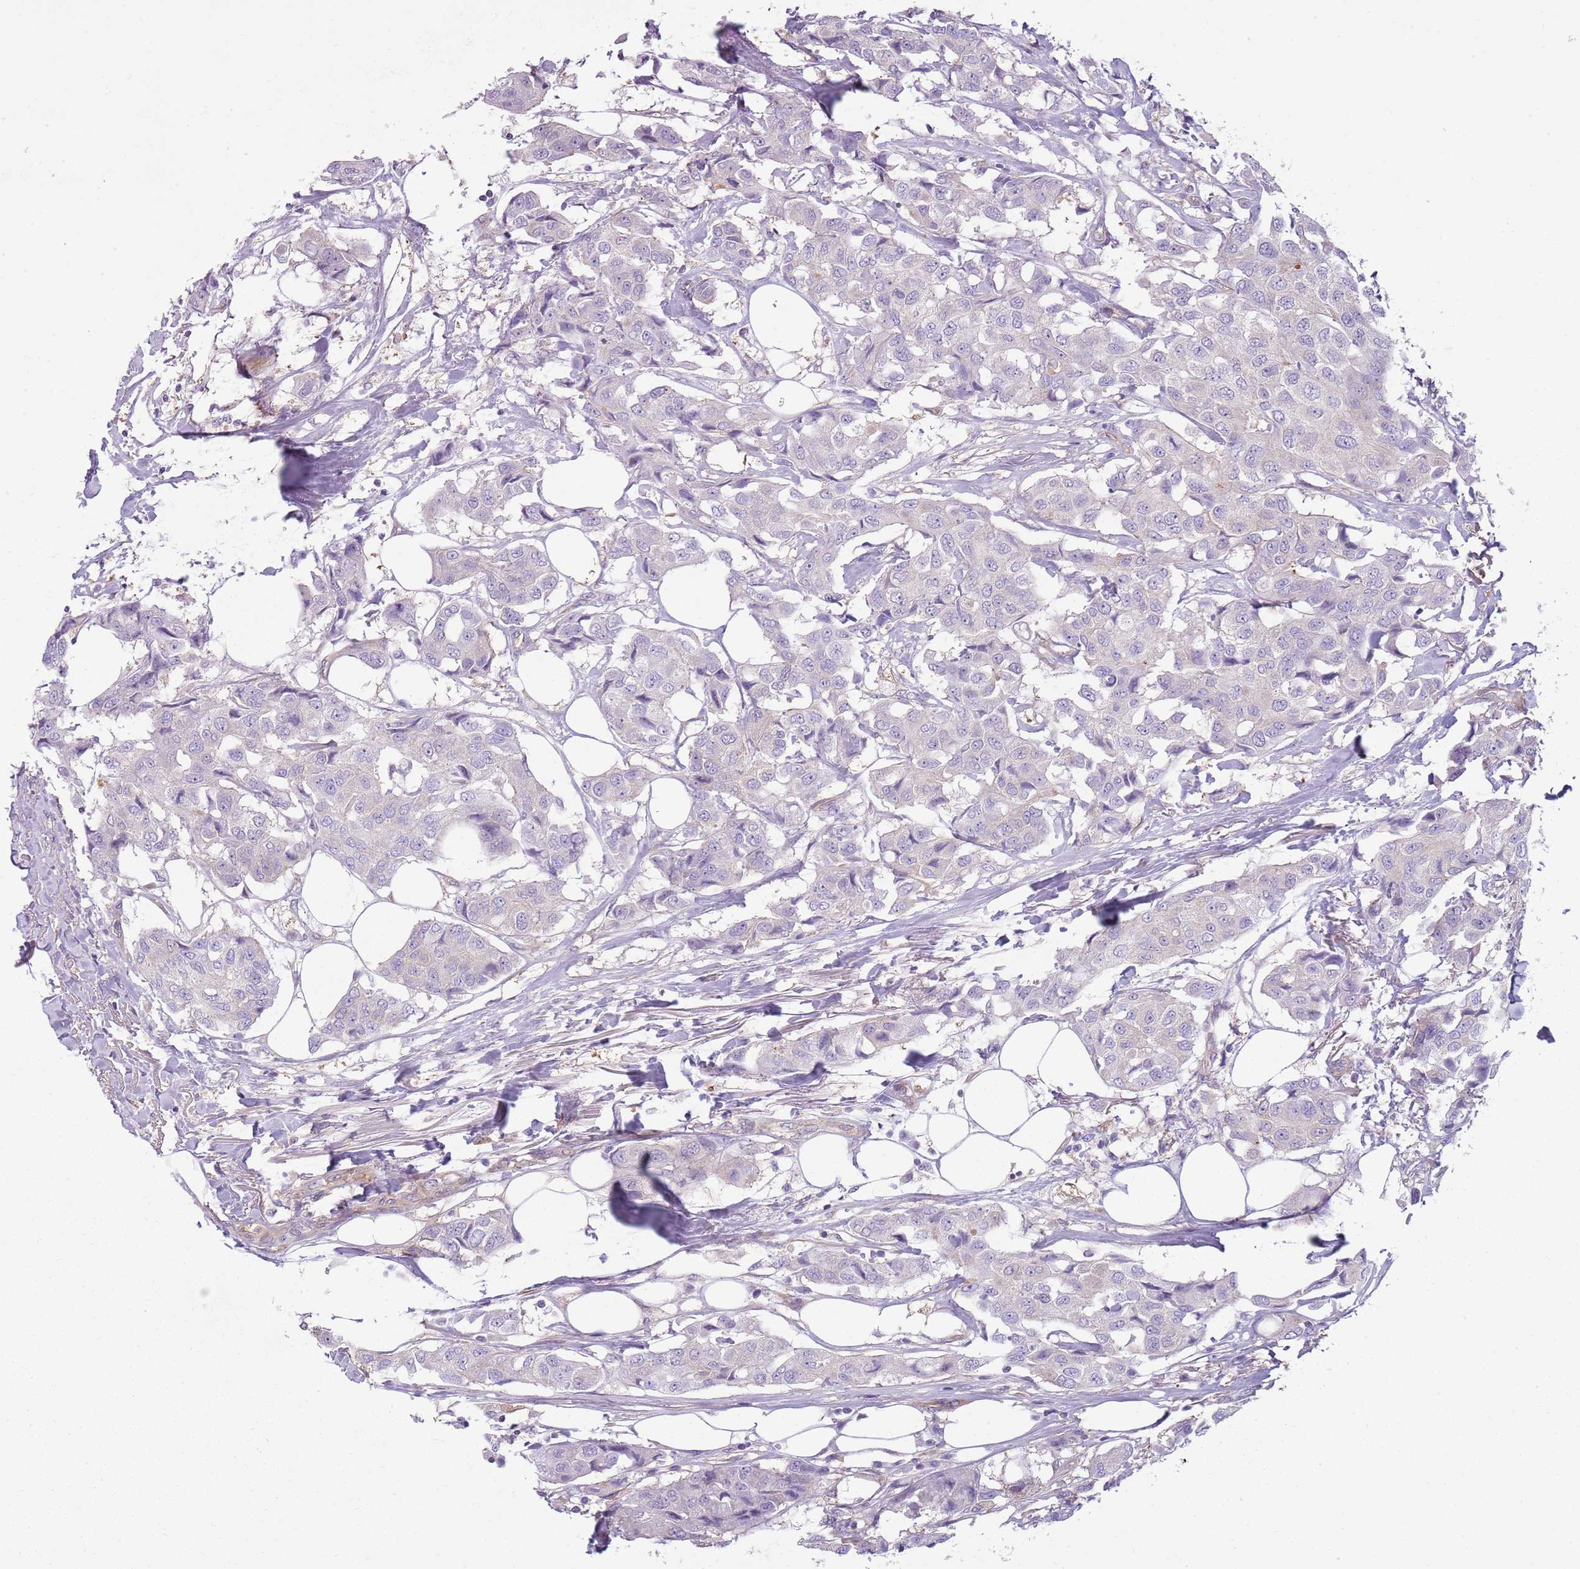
{"staining": {"intensity": "negative", "quantity": "none", "location": "none"}, "tissue": "breast cancer", "cell_type": "Tumor cells", "image_type": "cancer", "snomed": [{"axis": "morphology", "description": "Duct carcinoma"}, {"axis": "topography", "description": "Breast"}], "caption": "Breast invasive ductal carcinoma was stained to show a protein in brown. There is no significant staining in tumor cells.", "gene": "SNX1", "patient": {"sex": "female", "age": 80}}